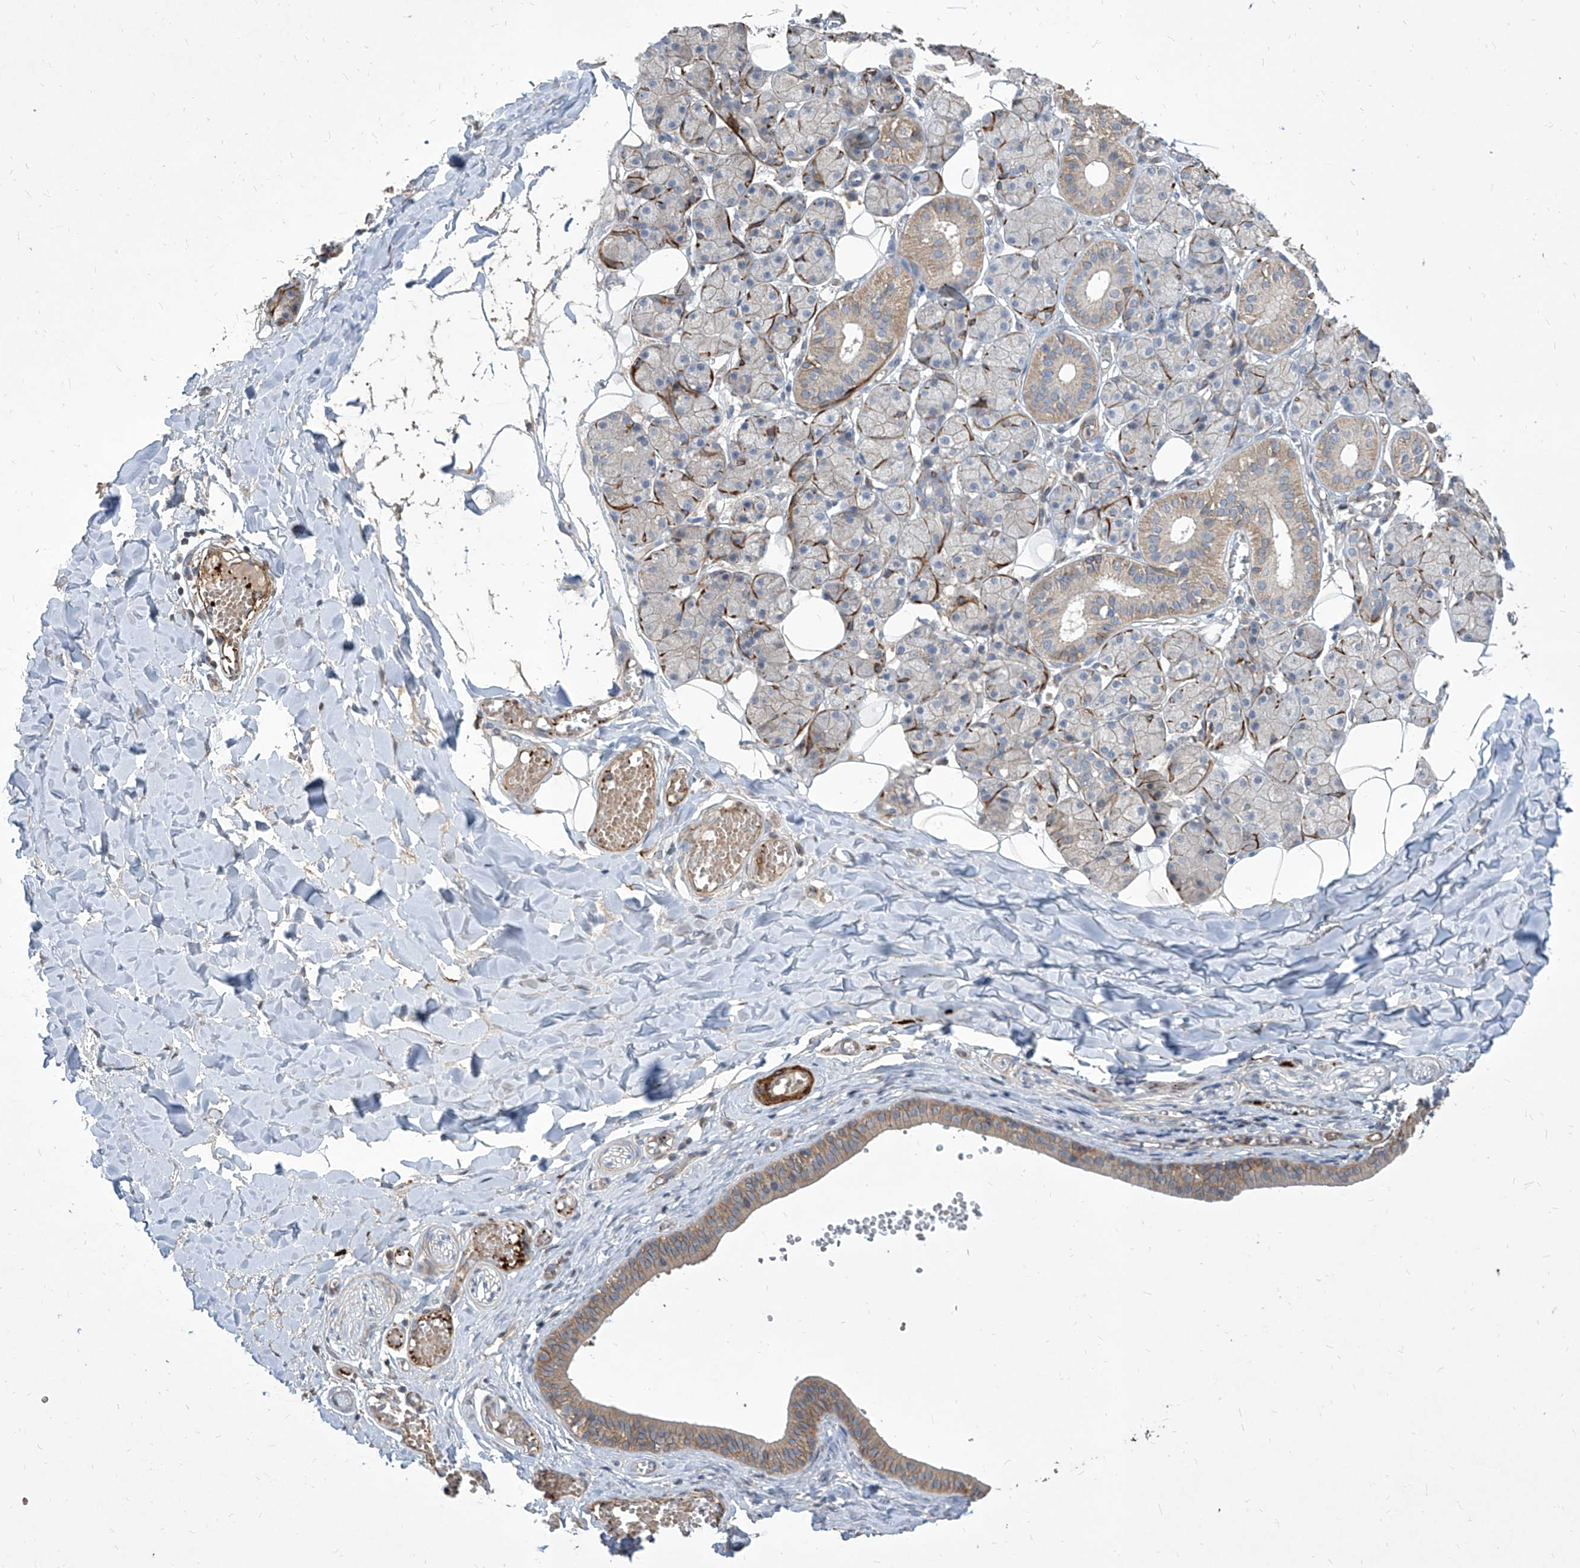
{"staining": {"intensity": "moderate", "quantity": "<25%", "location": "cytoplasmic/membranous"}, "tissue": "salivary gland", "cell_type": "Glandular cells", "image_type": "normal", "snomed": [{"axis": "morphology", "description": "Normal tissue, NOS"}, {"axis": "topography", "description": "Salivary gland"}], "caption": "A brown stain highlights moderate cytoplasmic/membranous staining of a protein in glandular cells of benign salivary gland.", "gene": "FAM83B", "patient": {"sex": "female", "age": 33}}